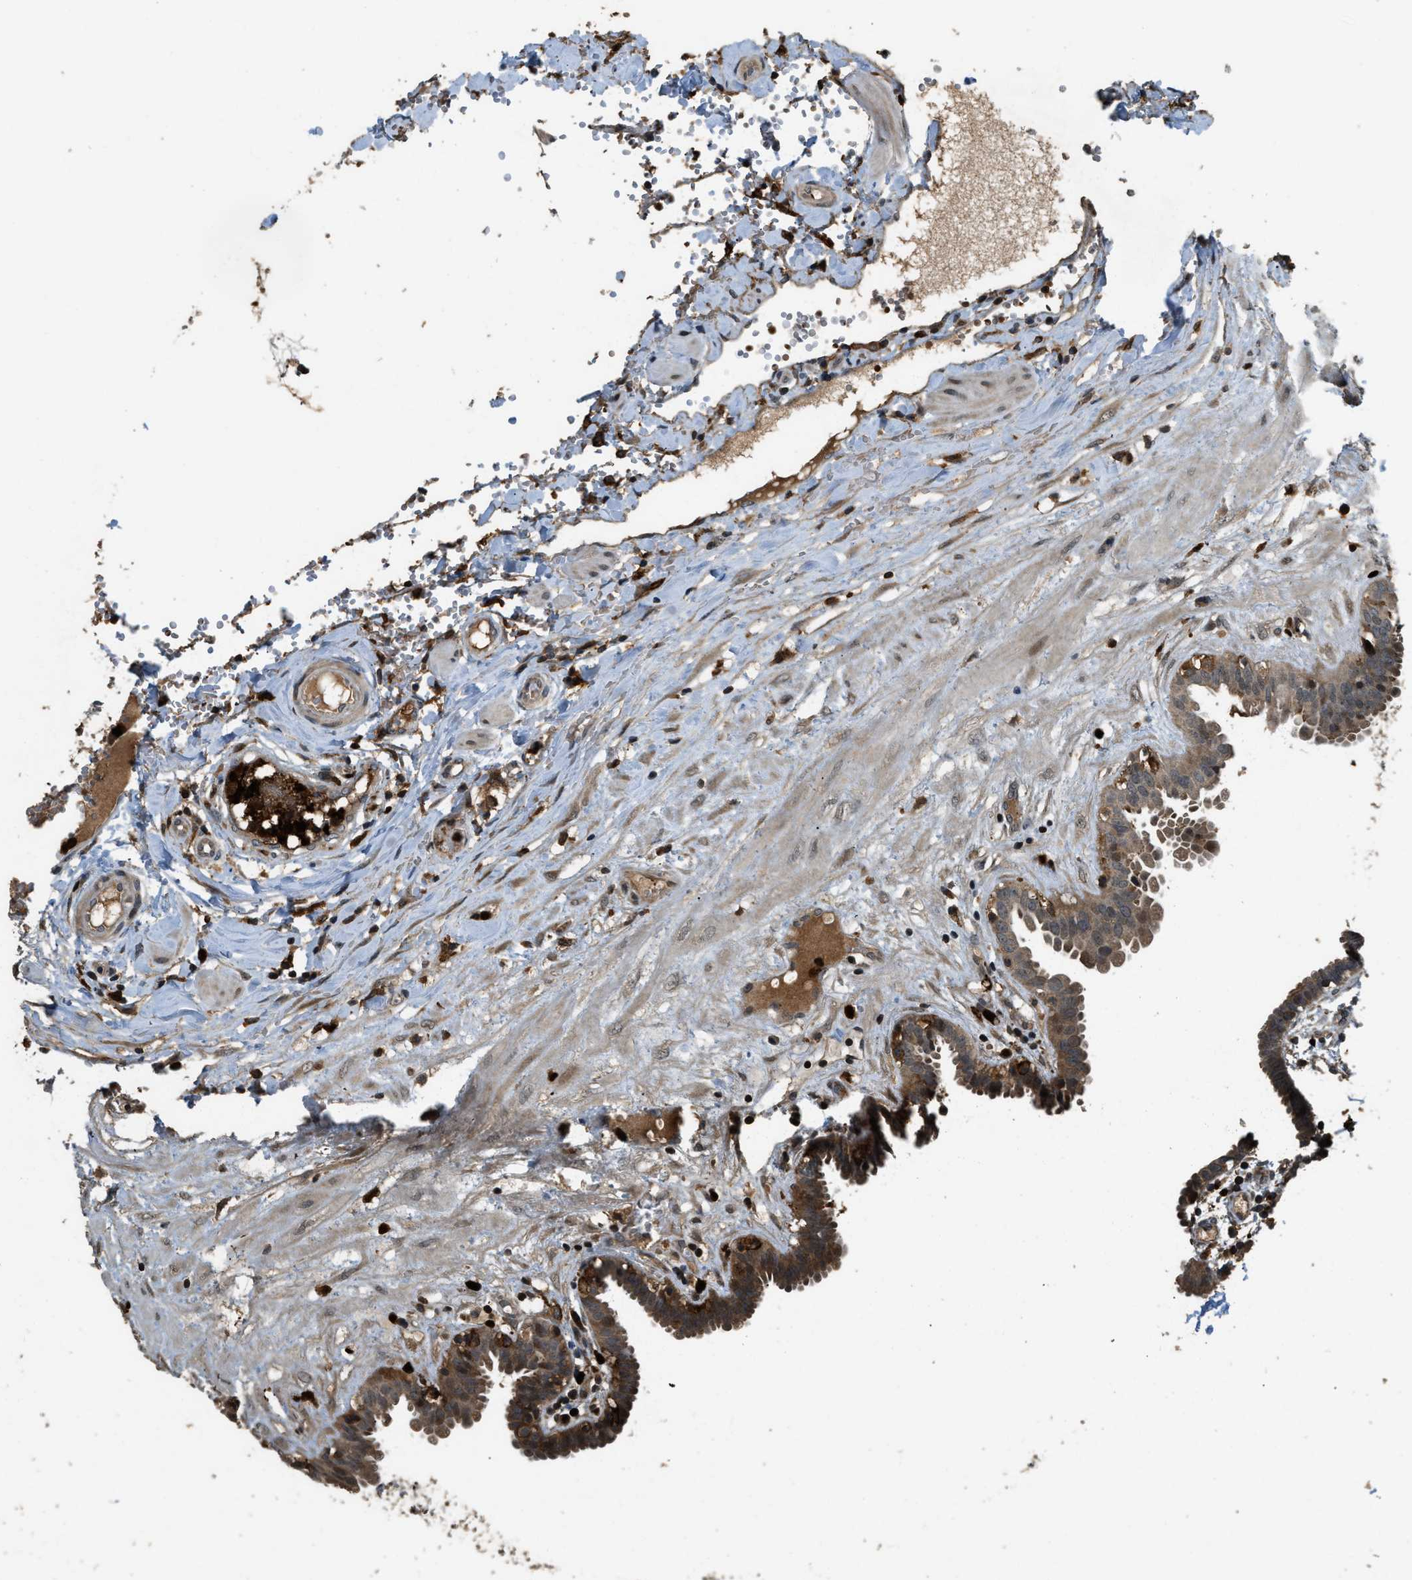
{"staining": {"intensity": "moderate", "quantity": ">75%", "location": "cytoplasmic/membranous"}, "tissue": "fallopian tube", "cell_type": "Glandular cells", "image_type": "normal", "snomed": [{"axis": "morphology", "description": "Normal tissue, NOS"}, {"axis": "topography", "description": "Fallopian tube"}, {"axis": "topography", "description": "Placenta"}], "caption": "An image of human fallopian tube stained for a protein shows moderate cytoplasmic/membranous brown staining in glandular cells.", "gene": "RNF141", "patient": {"sex": "female", "age": 32}}